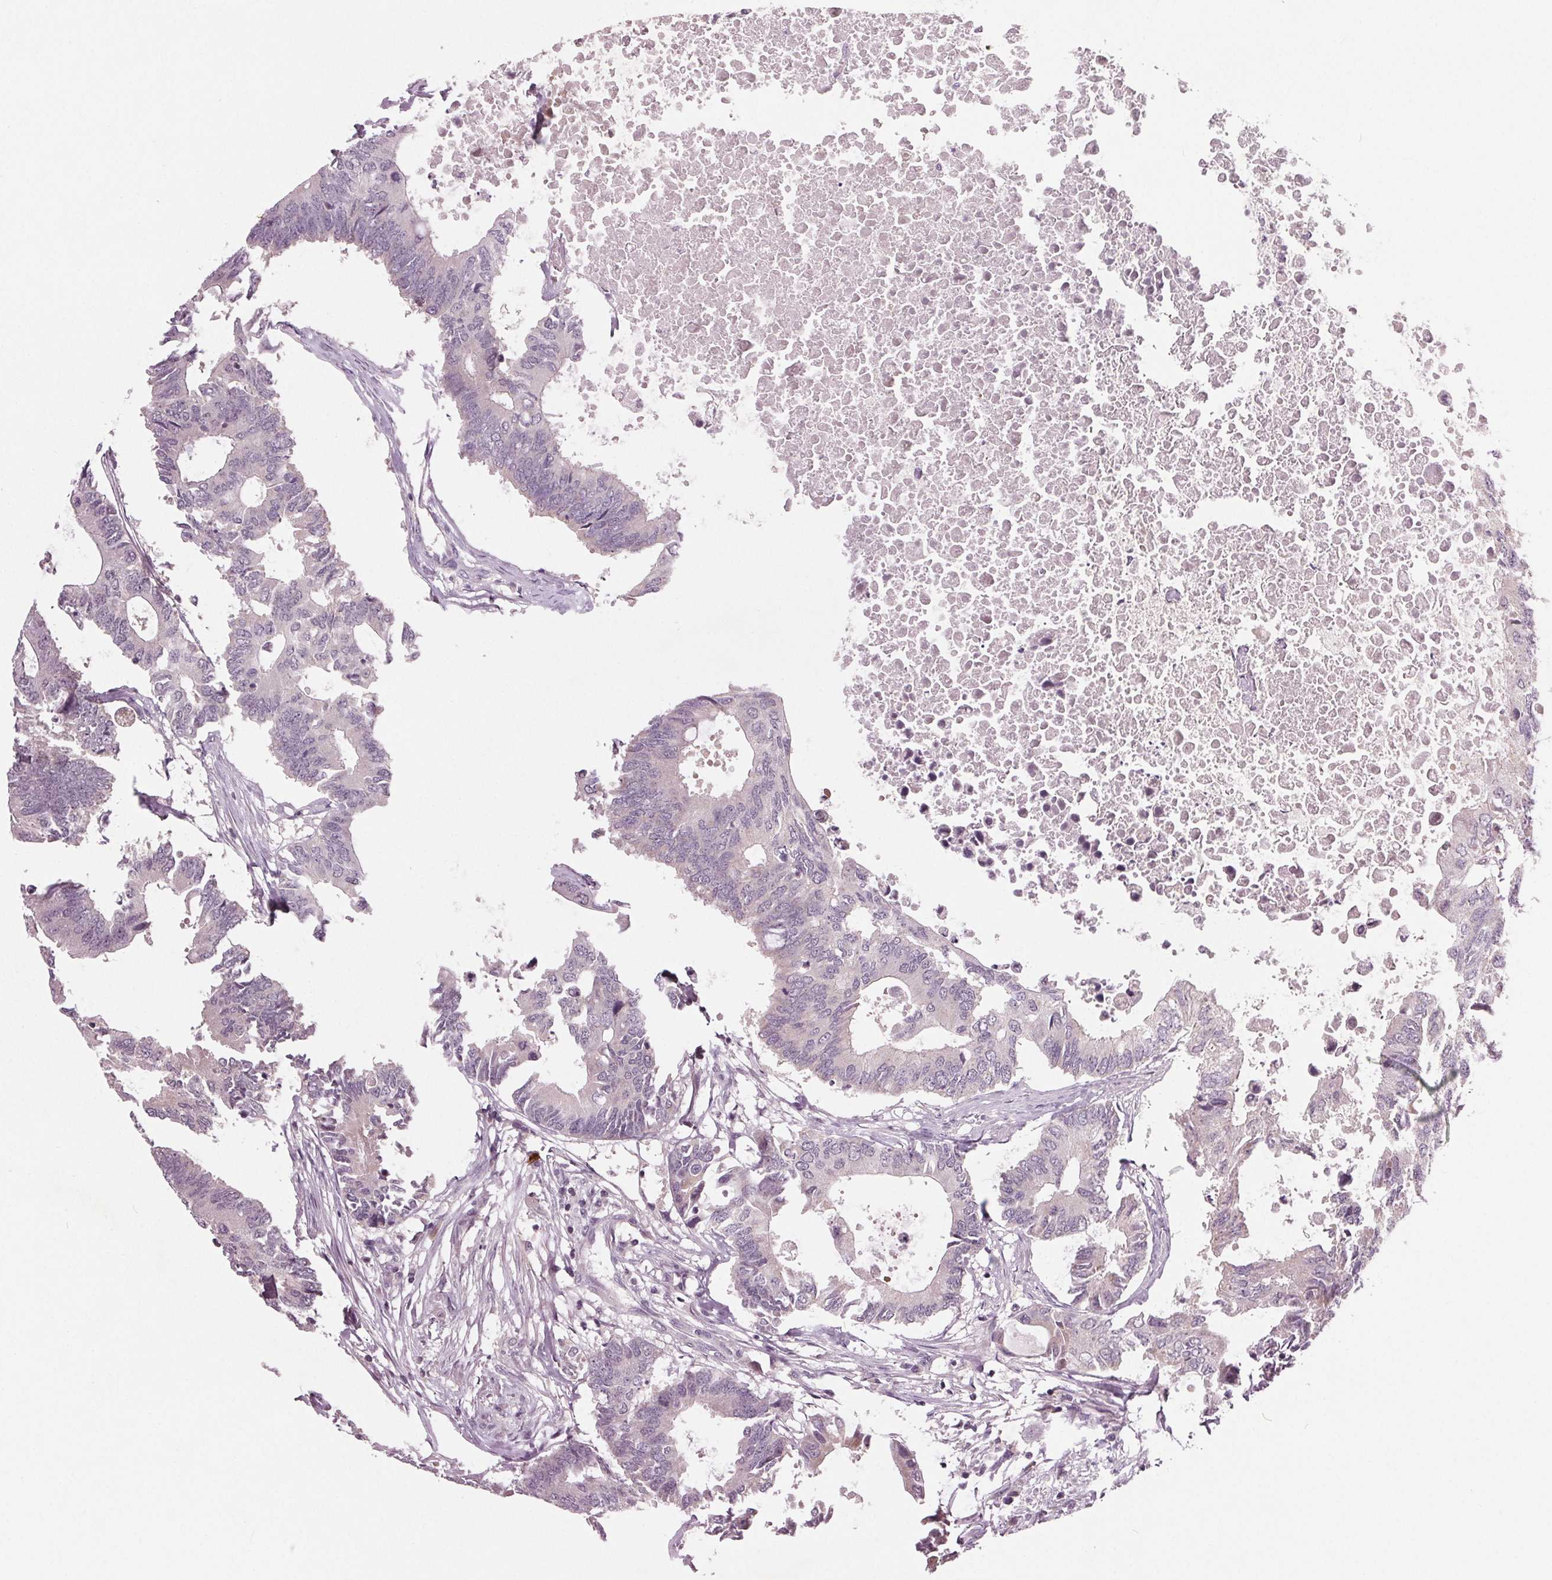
{"staining": {"intensity": "negative", "quantity": "none", "location": "none"}, "tissue": "colorectal cancer", "cell_type": "Tumor cells", "image_type": "cancer", "snomed": [{"axis": "morphology", "description": "Adenocarcinoma, NOS"}, {"axis": "topography", "description": "Colon"}], "caption": "Immunohistochemistry (IHC) of colorectal cancer (adenocarcinoma) shows no staining in tumor cells.", "gene": "ZNF605", "patient": {"sex": "male", "age": 71}}